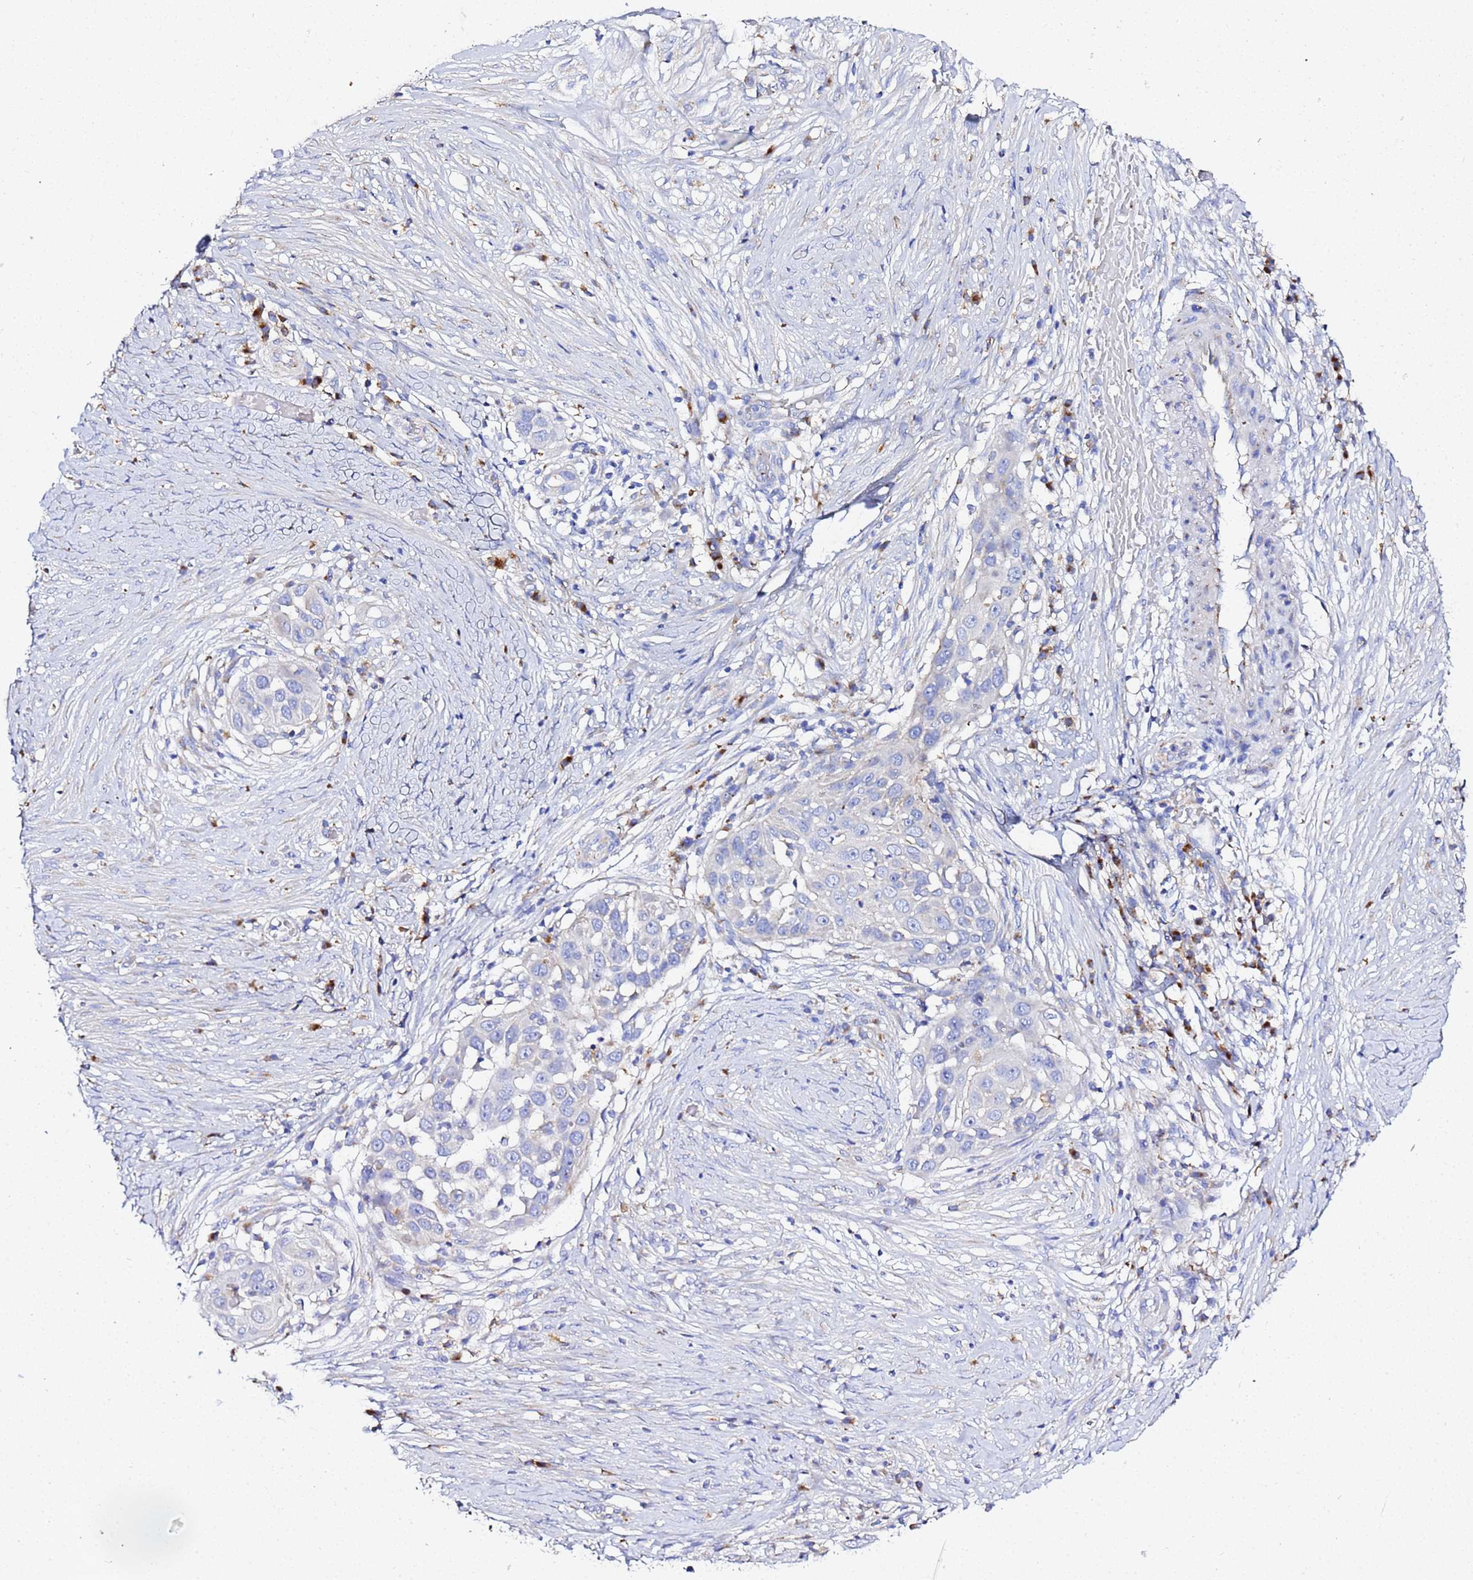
{"staining": {"intensity": "negative", "quantity": "none", "location": "none"}, "tissue": "skin cancer", "cell_type": "Tumor cells", "image_type": "cancer", "snomed": [{"axis": "morphology", "description": "Squamous cell carcinoma, NOS"}, {"axis": "topography", "description": "Skin"}], "caption": "There is no significant expression in tumor cells of skin squamous cell carcinoma.", "gene": "VTI1B", "patient": {"sex": "female", "age": 44}}